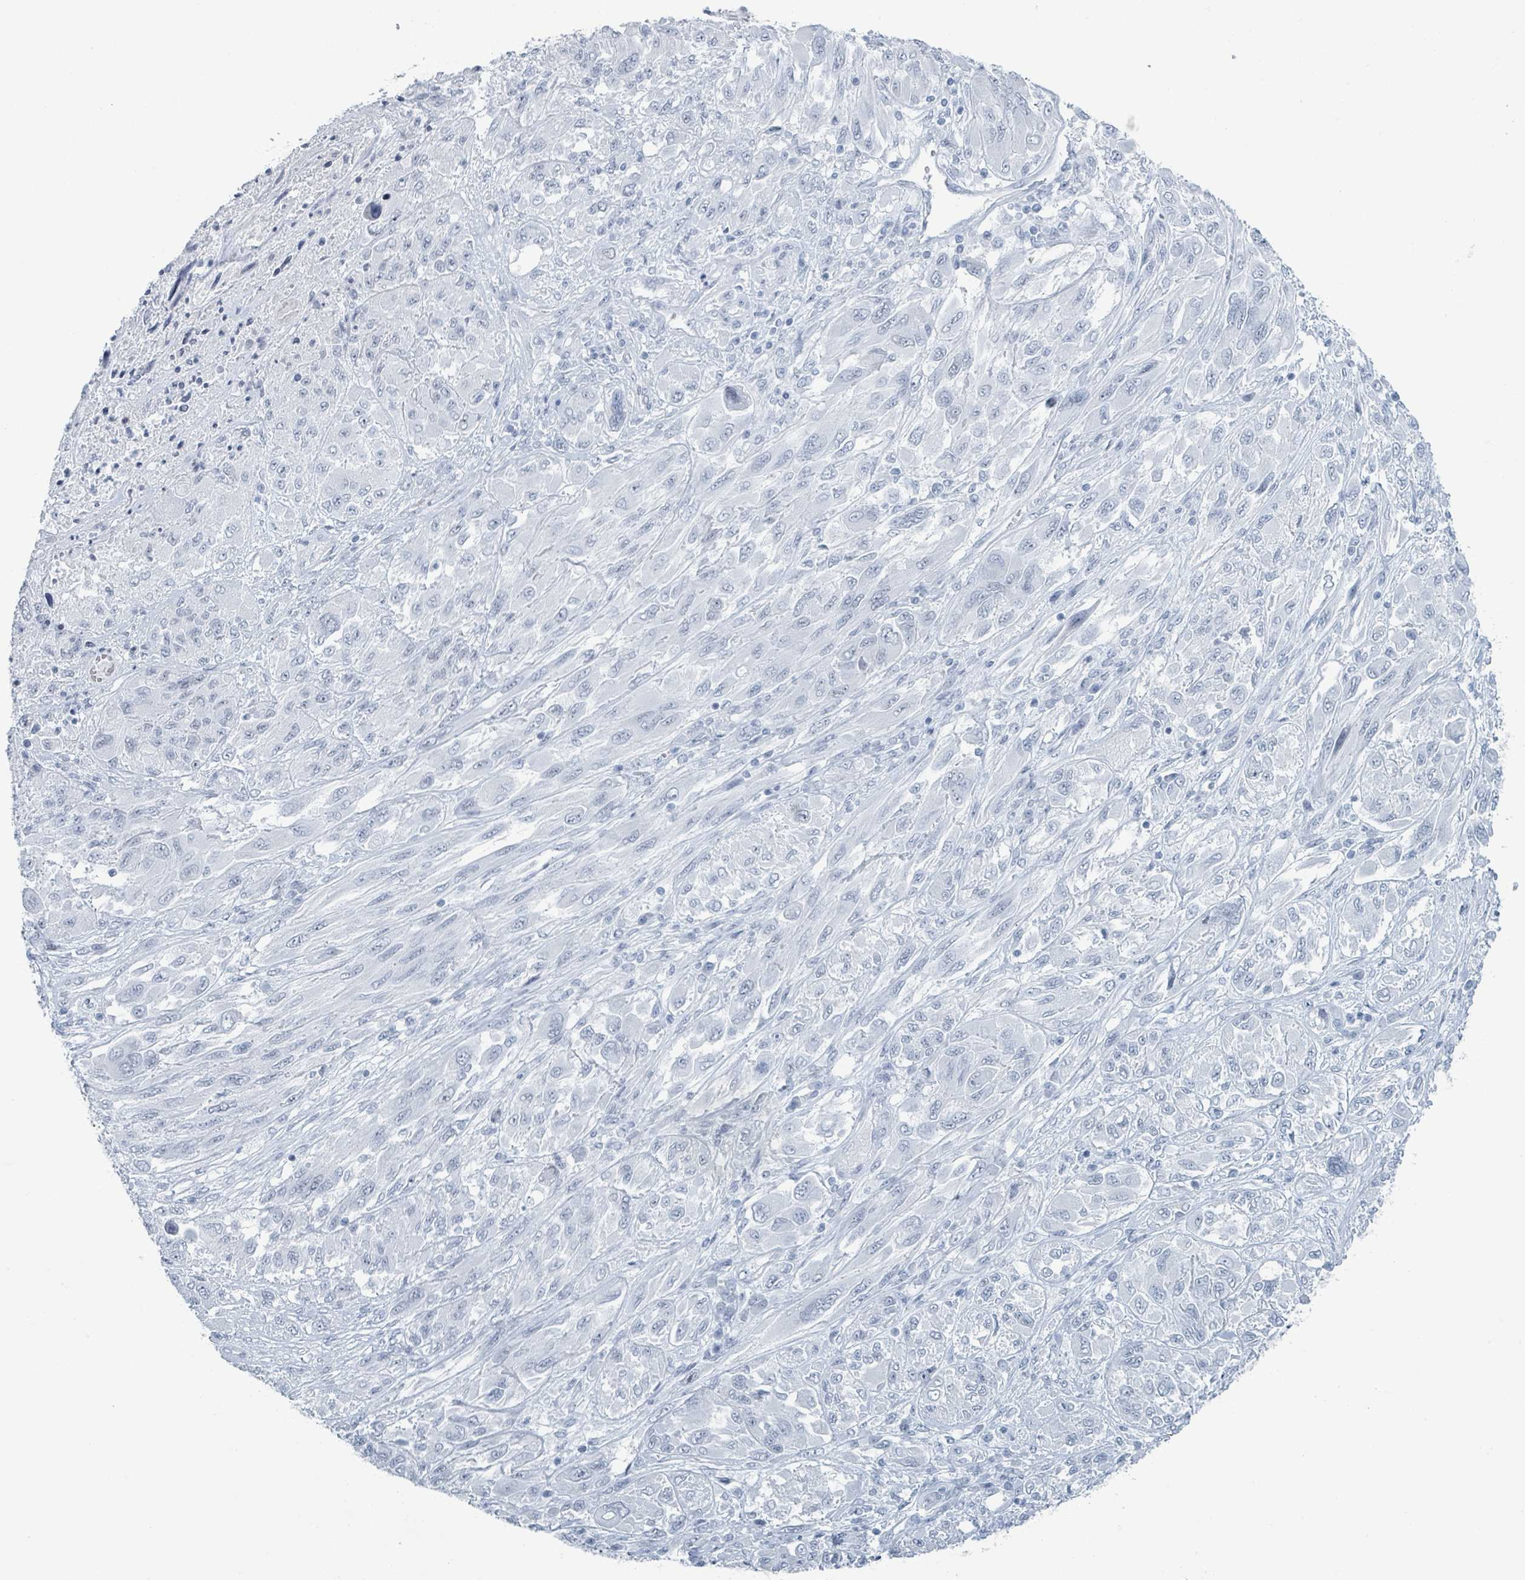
{"staining": {"intensity": "negative", "quantity": "none", "location": "none"}, "tissue": "melanoma", "cell_type": "Tumor cells", "image_type": "cancer", "snomed": [{"axis": "morphology", "description": "Malignant melanoma, NOS"}, {"axis": "topography", "description": "Skin"}], "caption": "The histopathology image displays no significant positivity in tumor cells of malignant melanoma.", "gene": "GPR15LG", "patient": {"sex": "female", "age": 91}}